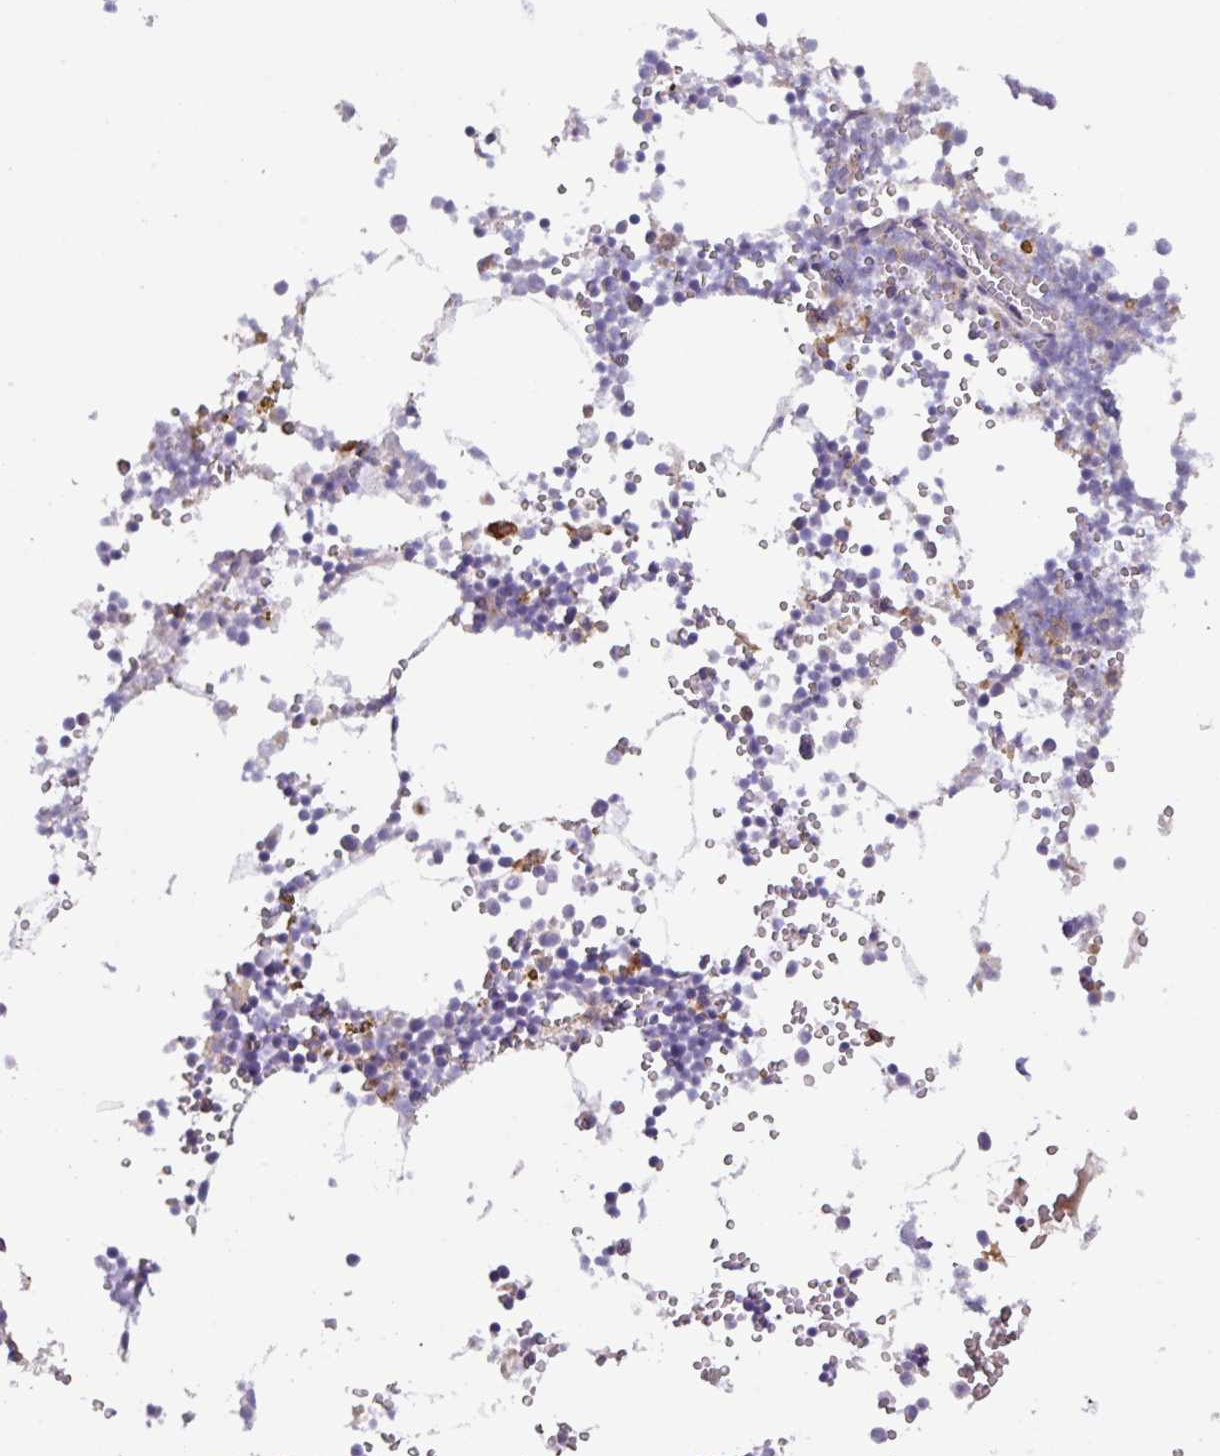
{"staining": {"intensity": "strong", "quantity": "<25%", "location": "cytoplasmic/membranous"}, "tissue": "bone marrow", "cell_type": "Hematopoietic cells", "image_type": "normal", "snomed": [{"axis": "morphology", "description": "Normal tissue, NOS"}, {"axis": "topography", "description": "Bone marrow"}], "caption": "Bone marrow stained with IHC shows strong cytoplasmic/membranous staining in about <25% of hematopoietic cells.", "gene": "ZNF524", "patient": {"sex": "male", "age": 54}}